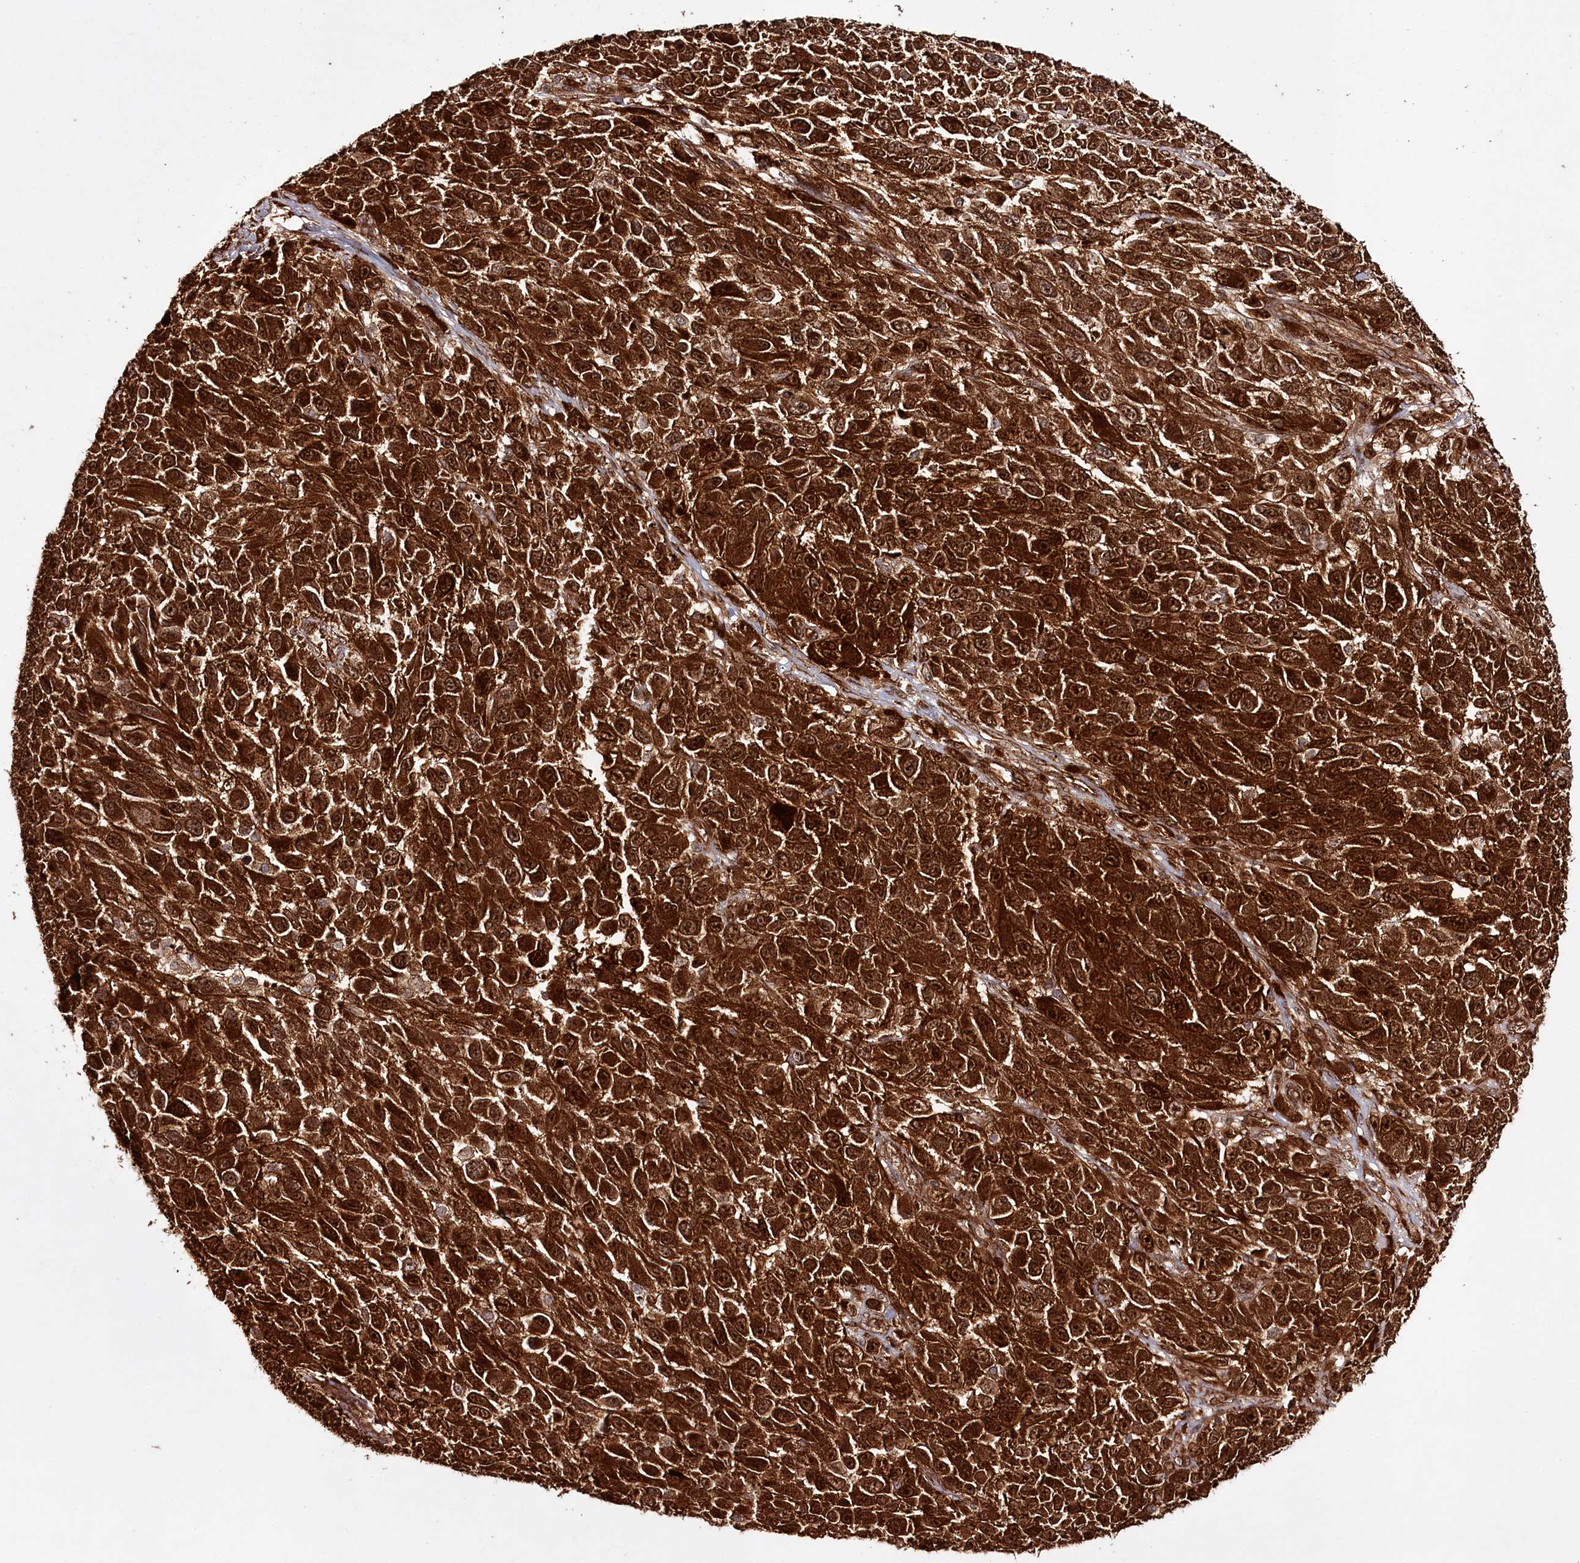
{"staining": {"intensity": "strong", "quantity": ">75%", "location": "cytoplasmic/membranous"}, "tissue": "melanoma", "cell_type": "Tumor cells", "image_type": "cancer", "snomed": [{"axis": "morphology", "description": "Normal tissue, NOS"}, {"axis": "morphology", "description": "Malignant melanoma, NOS"}, {"axis": "topography", "description": "Skin"}], "caption": "Tumor cells exhibit strong cytoplasmic/membranous staining in about >75% of cells in malignant melanoma. (DAB (3,3'-diaminobenzidine) IHC, brown staining for protein, blue staining for nuclei).", "gene": "REXO2", "patient": {"sex": "female", "age": 96}}